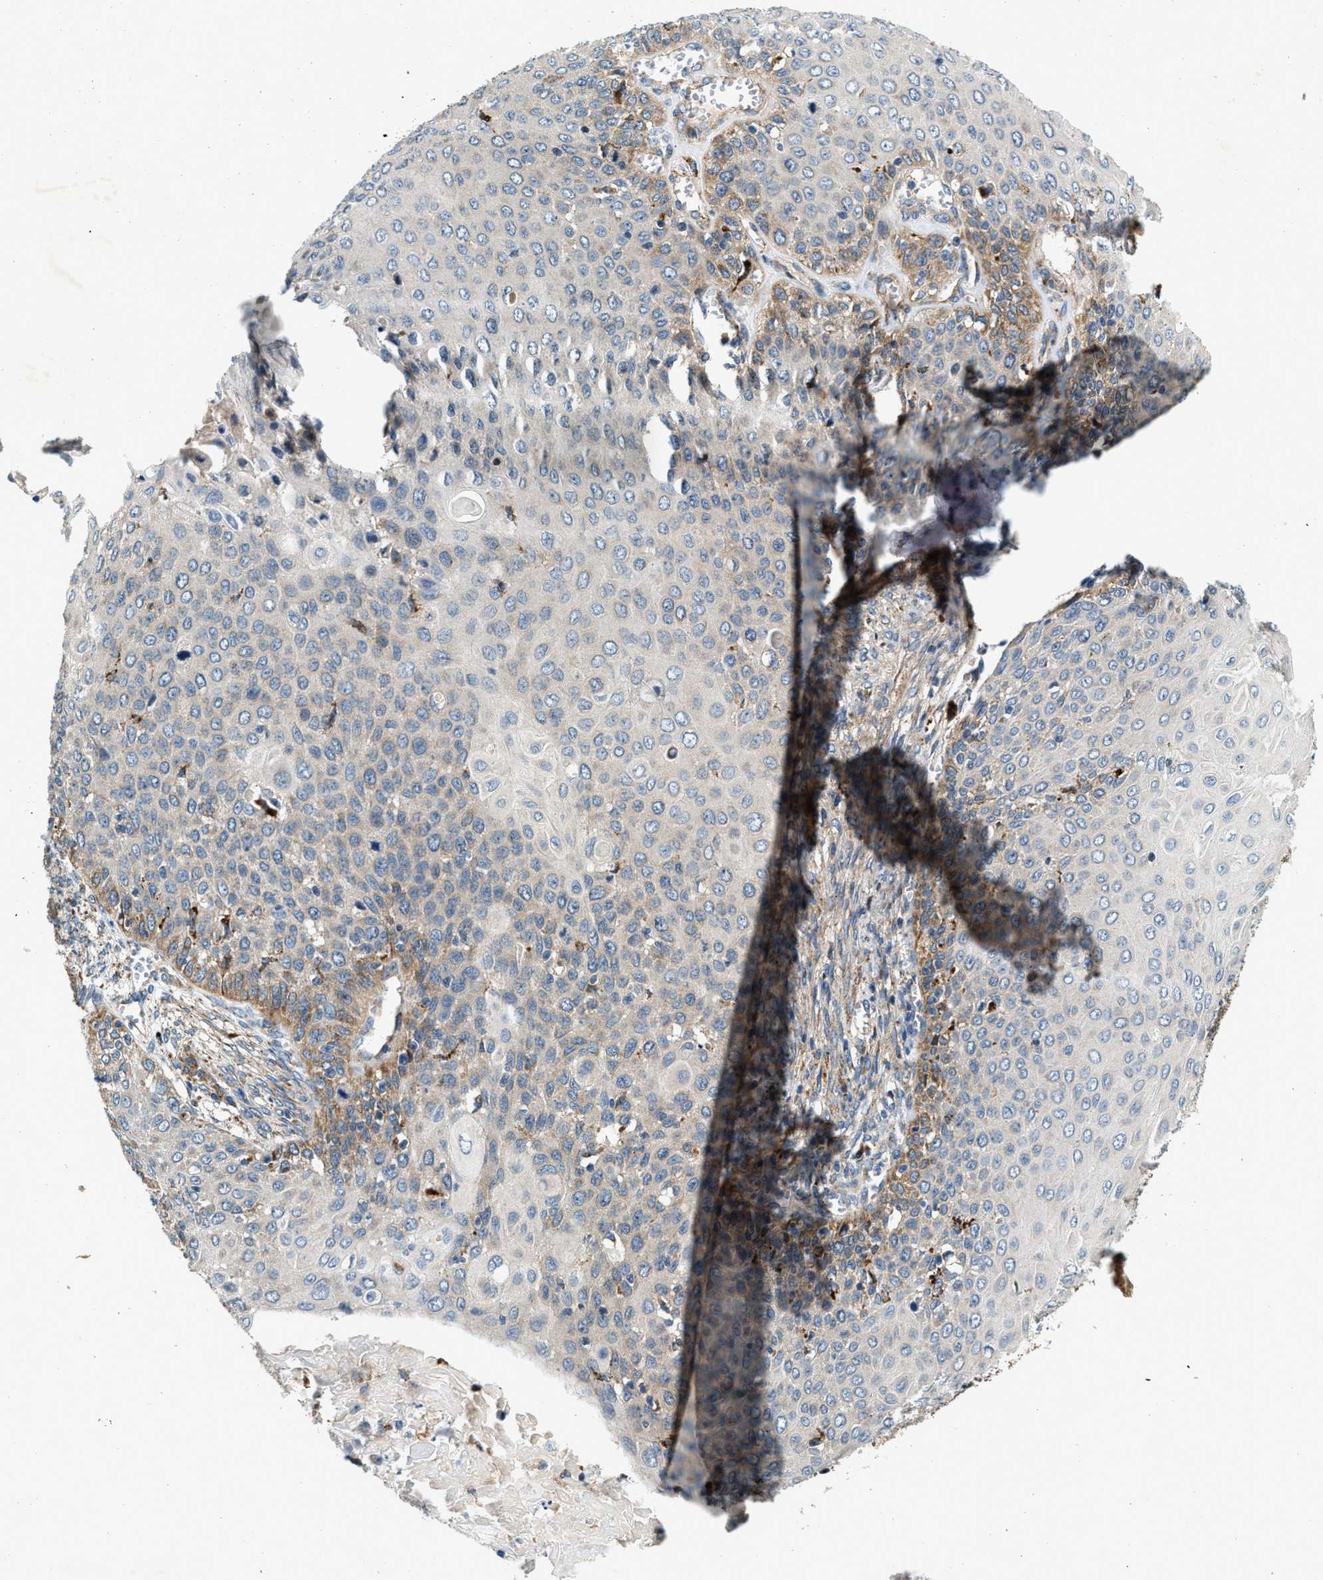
{"staining": {"intensity": "moderate", "quantity": "<25%", "location": "cytoplasmic/membranous"}, "tissue": "cervical cancer", "cell_type": "Tumor cells", "image_type": "cancer", "snomed": [{"axis": "morphology", "description": "Squamous cell carcinoma, NOS"}, {"axis": "topography", "description": "Cervix"}], "caption": "Human cervical cancer (squamous cell carcinoma) stained with a protein marker exhibits moderate staining in tumor cells.", "gene": "DUSP10", "patient": {"sex": "female", "age": 39}}